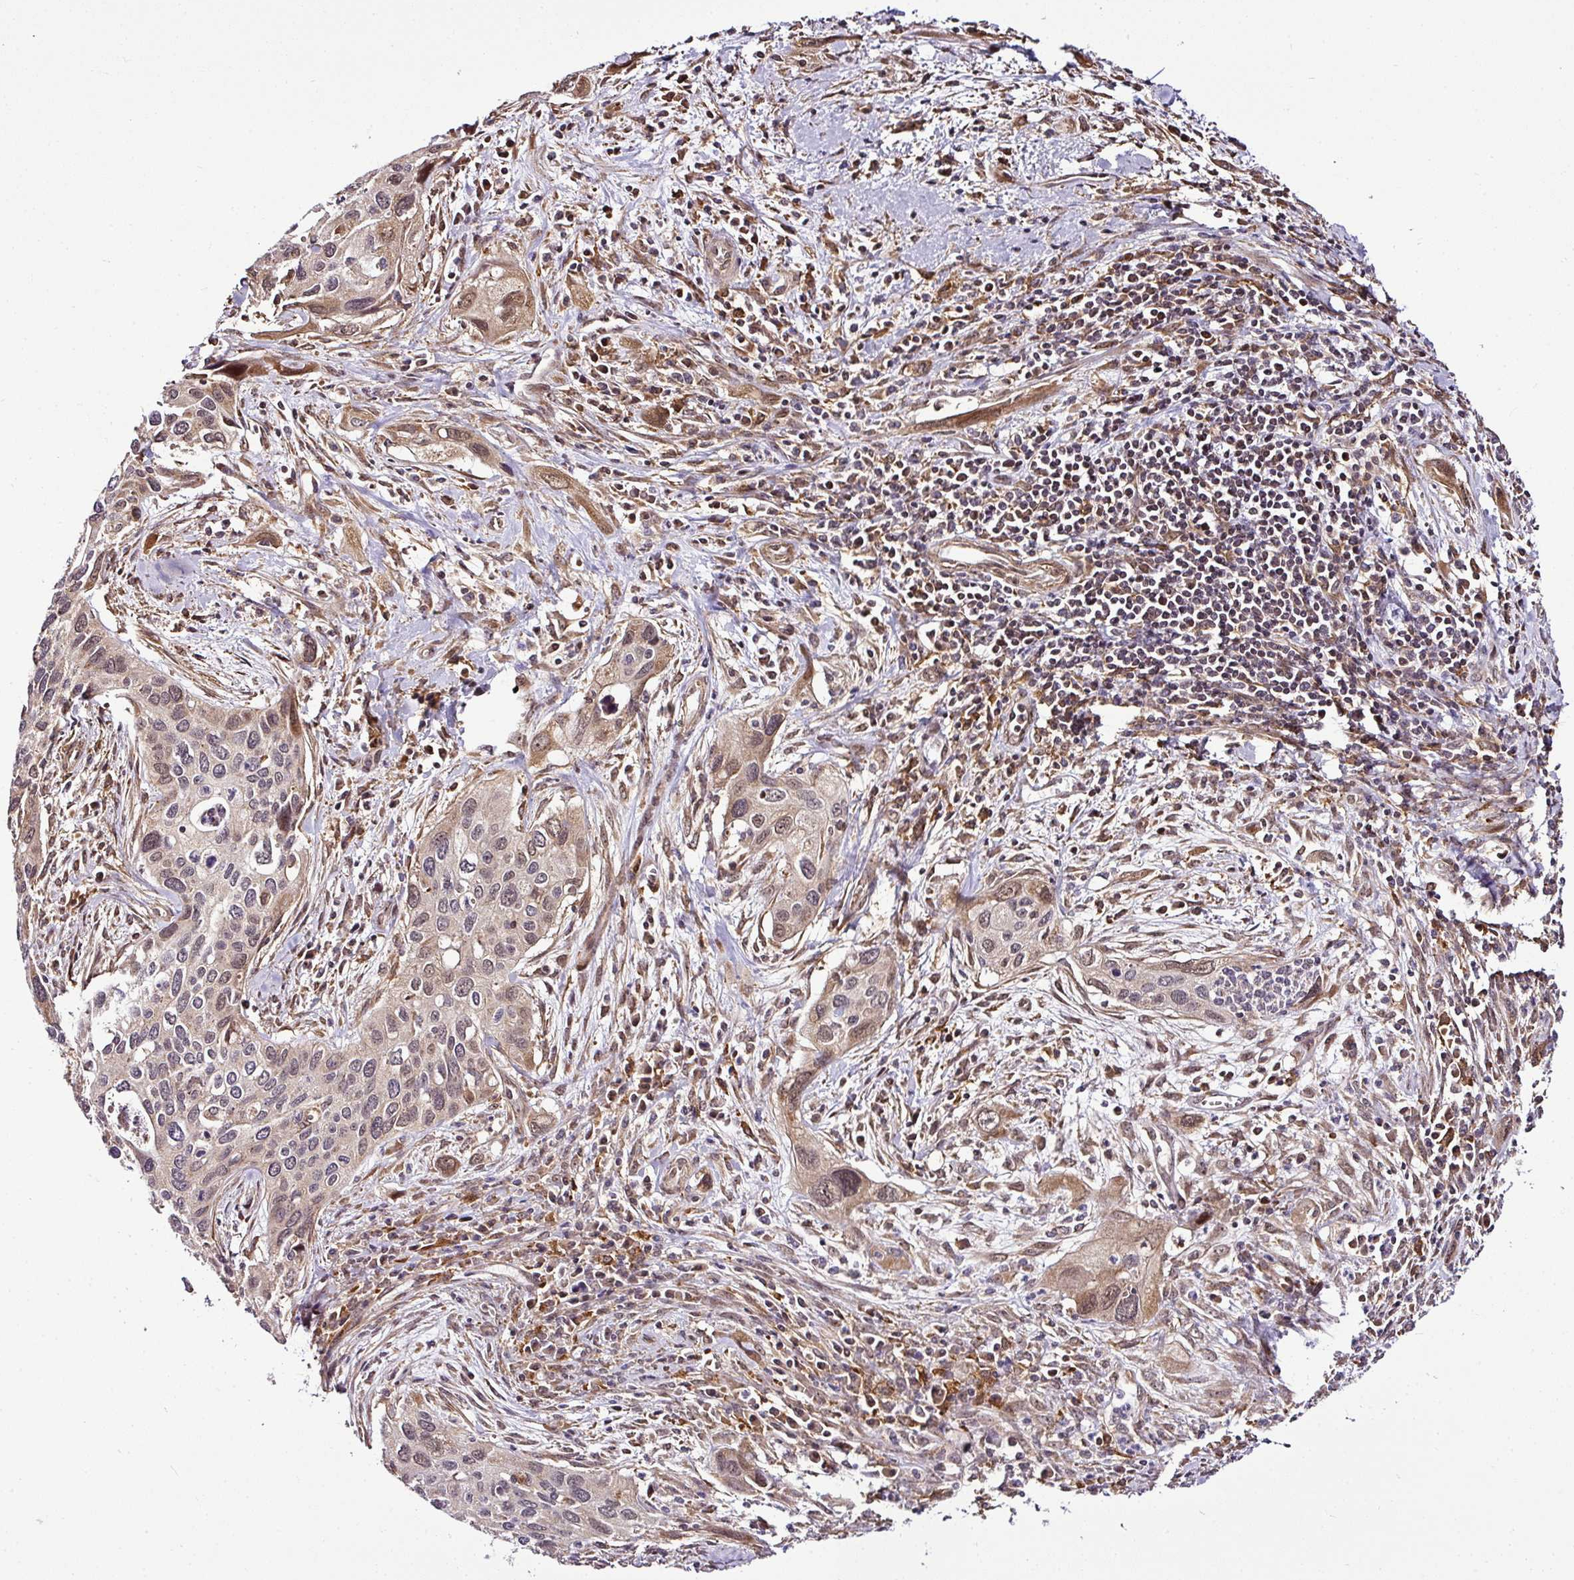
{"staining": {"intensity": "weak", "quantity": "<25%", "location": "cytoplasmic/membranous,nuclear"}, "tissue": "cervical cancer", "cell_type": "Tumor cells", "image_type": "cancer", "snomed": [{"axis": "morphology", "description": "Squamous cell carcinoma, NOS"}, {"axis": "topography", "description": "Cervix"}], "caption": "Tumor cells show no significant staining in cervical squamous cell carcinoma.", "gene": "FAM153A", "patient": {"sex": "female", "age": 55}}